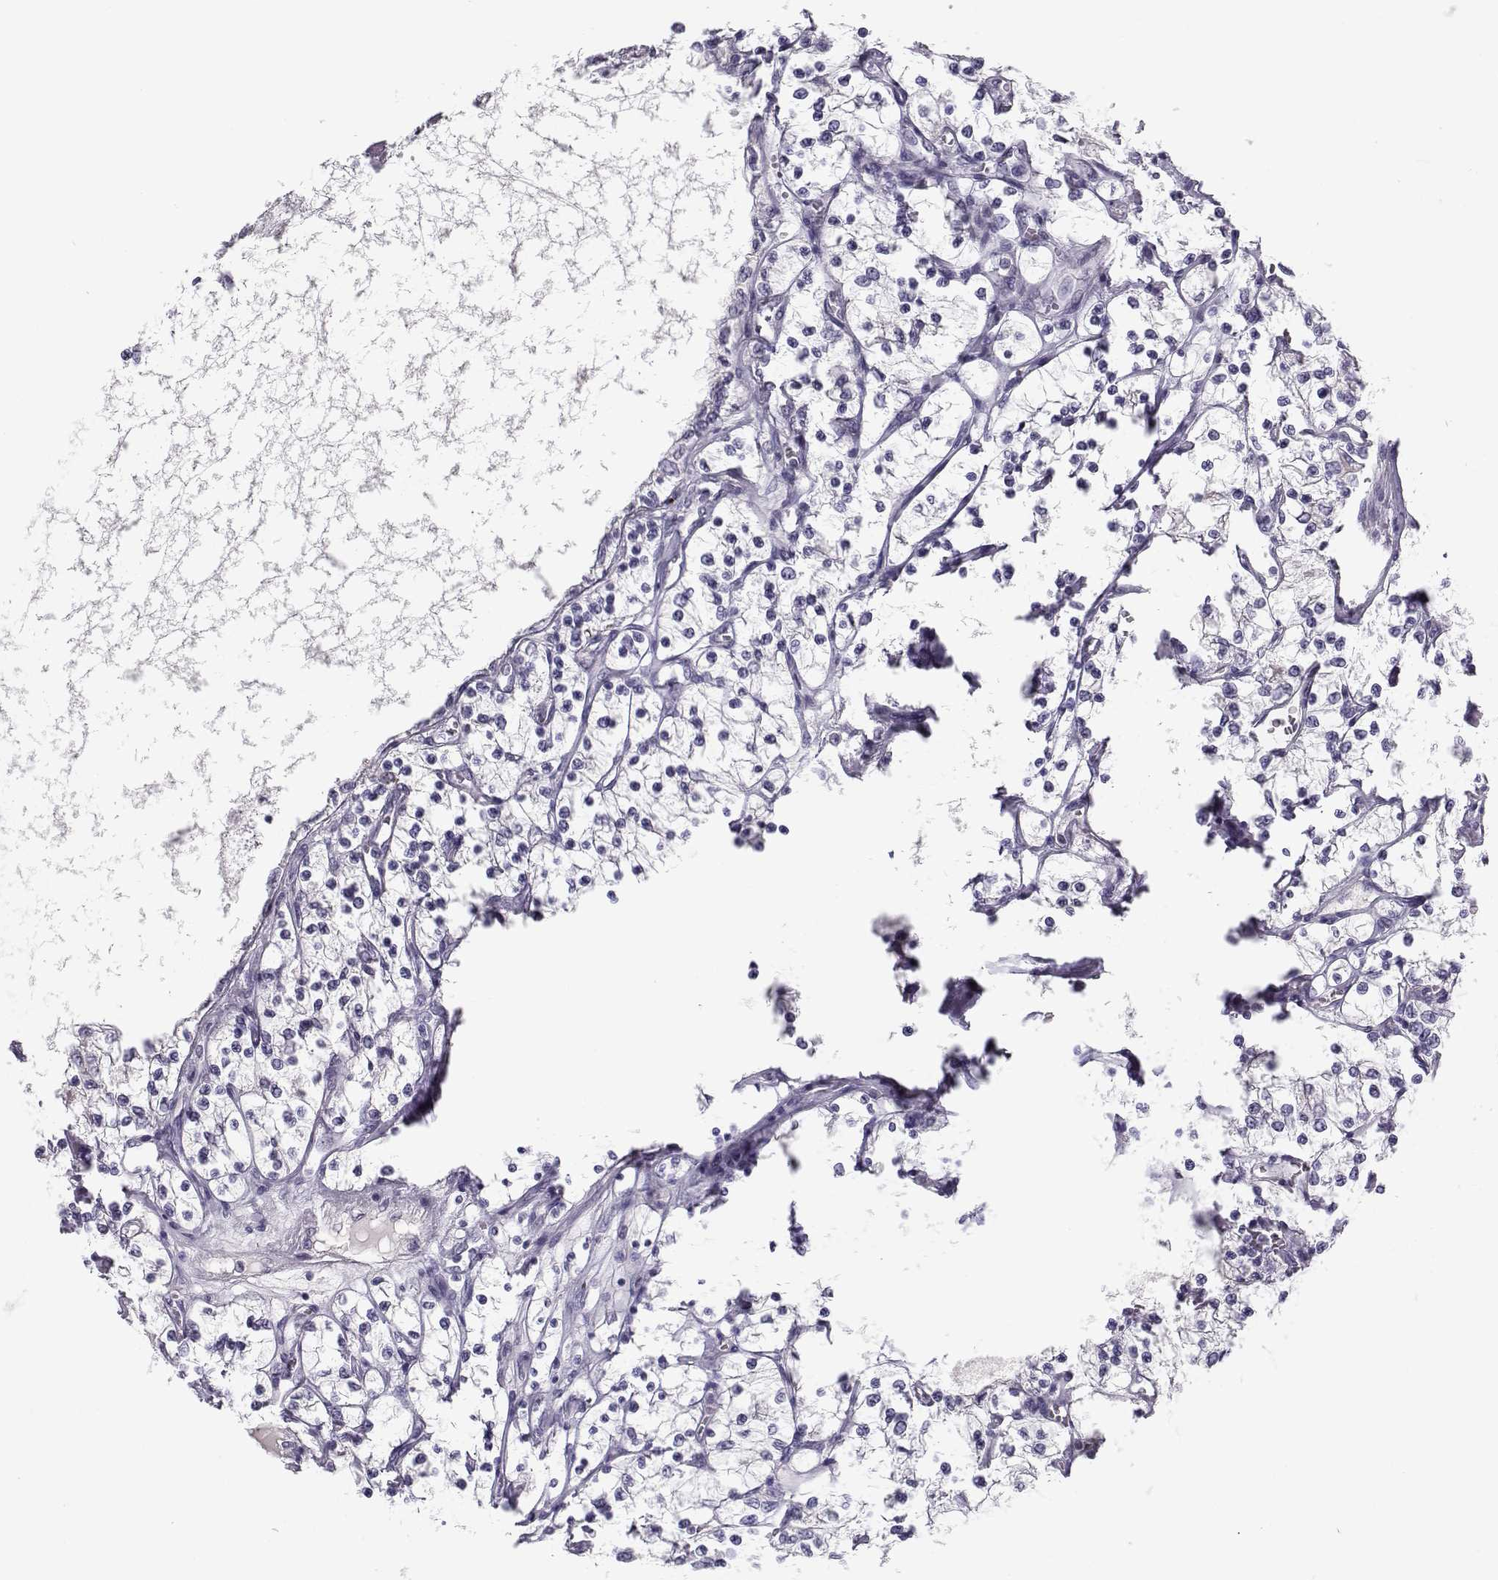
{"staining": {"intensity": "negative", "quantity": "none", "location": "none"}, "tissue": "renal cancer", "cell_type": "Tumor cells", "image_type": "cancer", "snomed": [{"axis": "morphology", "description": "Adenocarcinoma, NOS"}, {"axis": "topography", "description": "Kidney"}], "caption": "DAB (3,3'-diaminobenzidine) immunohistochemical staining of renal cancer displays no significant staining in tumor cells.", "gene": "CFAP77", "patient": {"sex": "female", "age": 69}}